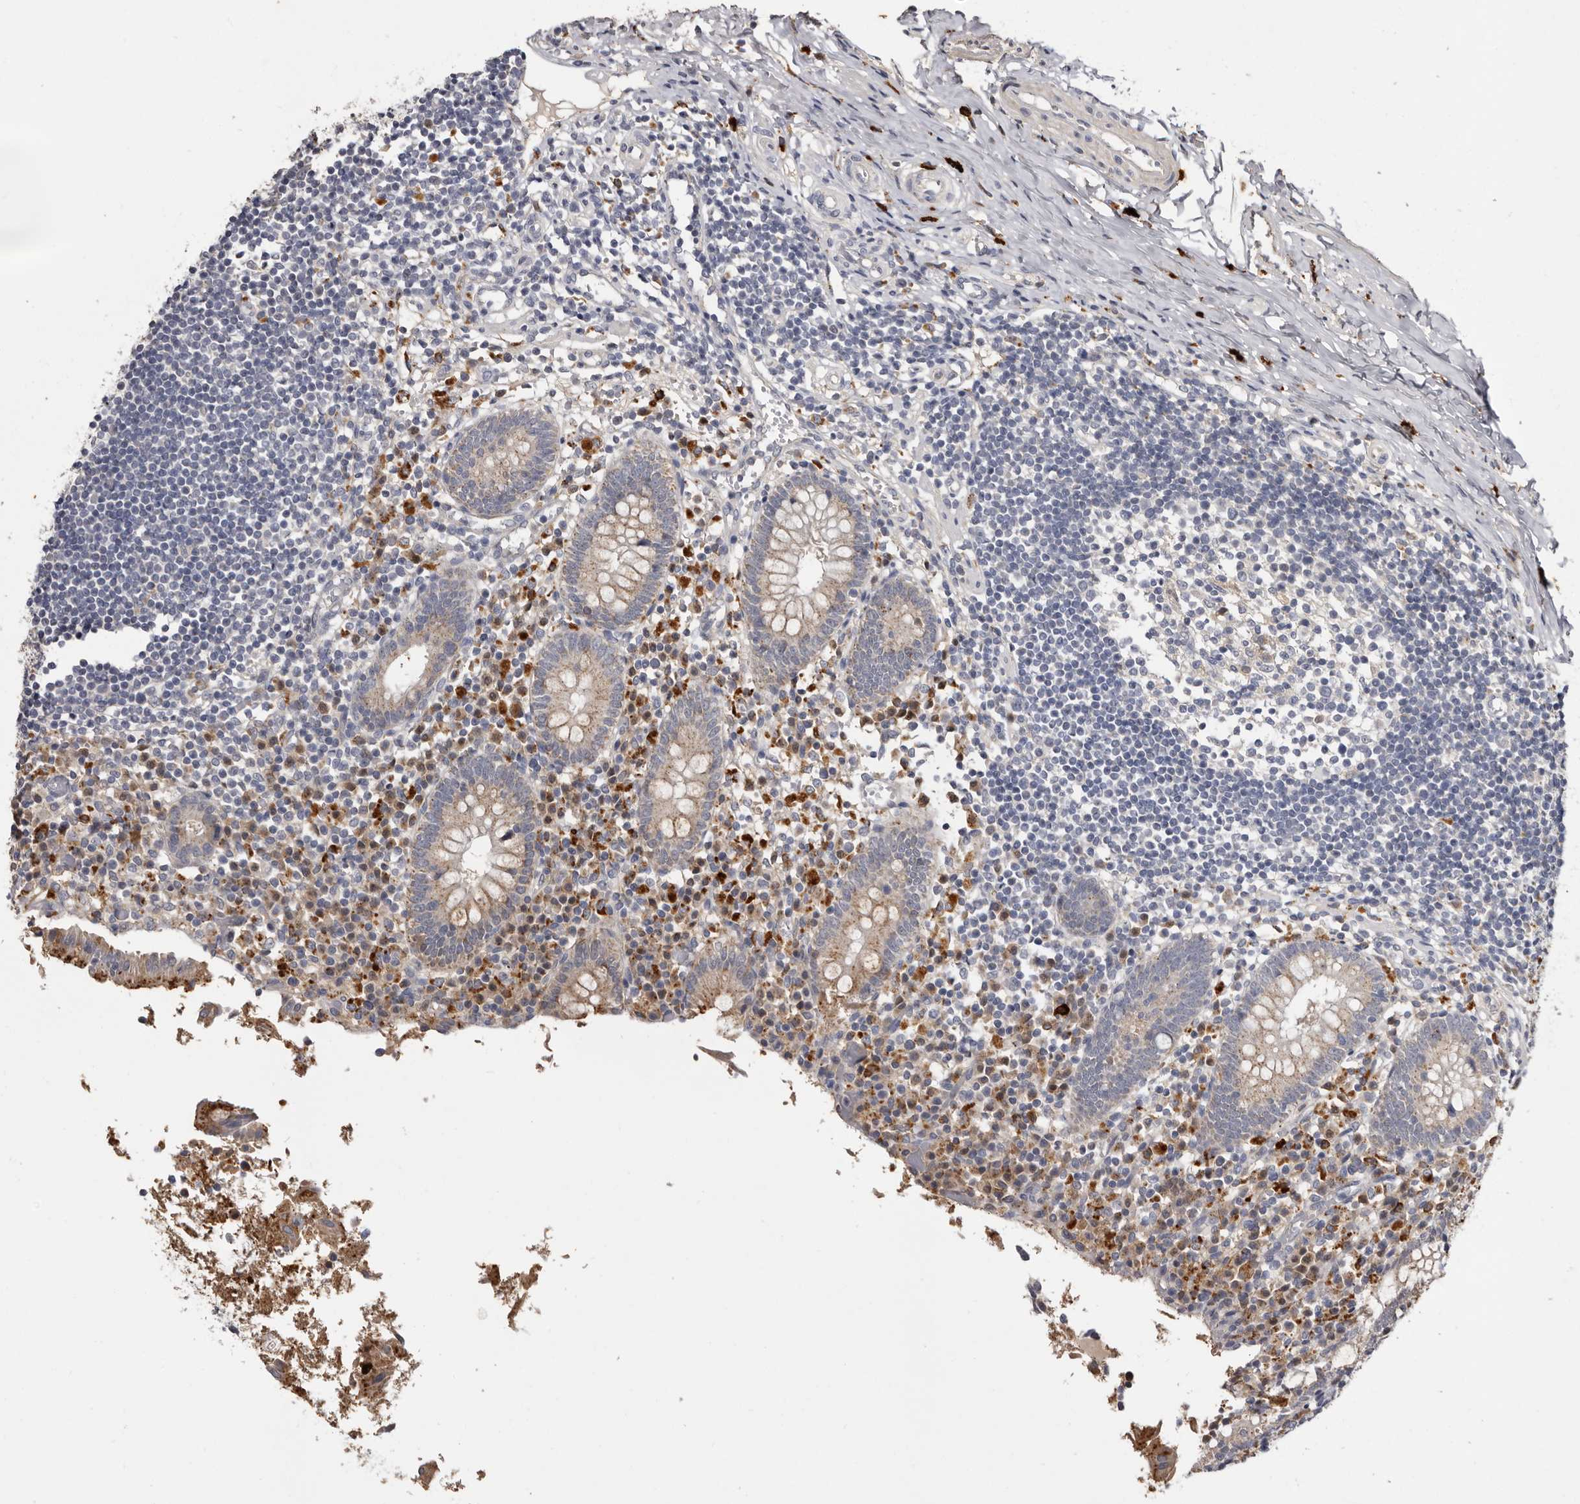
{"staining": {"intensity": "weak", "quantity": "25%-75%", "location": "cytoplasmic/membranous"}, "tissue": "appendix", "cell_type": "Glandular cells", "image_type": "normal", "snomed": [{"axis": "morphology", "description": "Normal tissue, NOS"}, {"axis": "topography", "description": "Appendix"}], "caption": "Brown immunohistochemical staining in benign appendix displays weak cytoplasmic/membranous positivity in about 25%-75% of glandular cells. Using DAB (3,3'-diaminobenzidine) (brown) and hematoxylin (blue) stains, captured at high magnification using brightfield microscopy.", "gene": "DAP", "patient": {"sex": "female", "age": 17}}